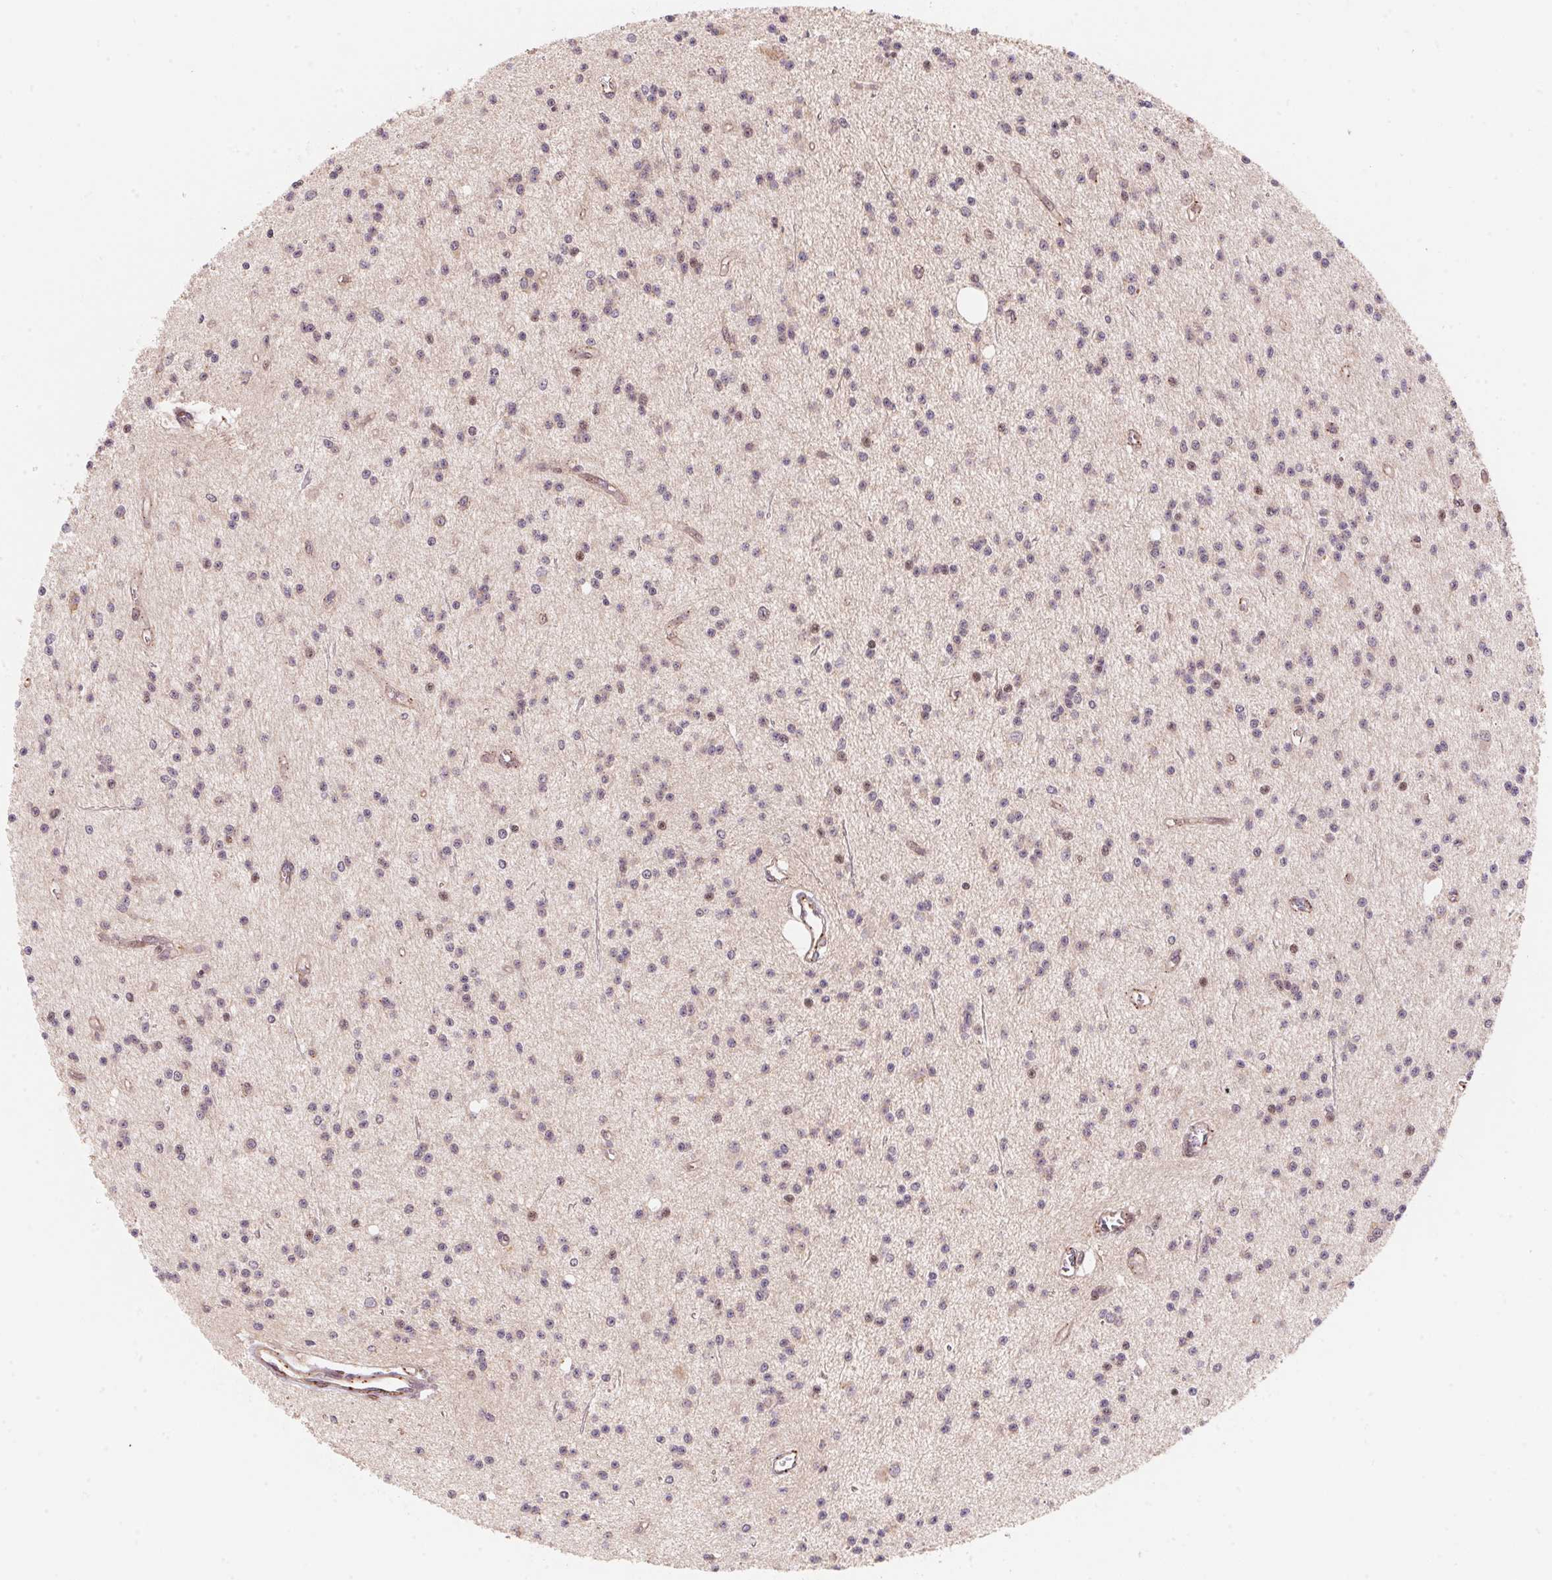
{"staining": {"intensity": "weak", "quantity": "<25%", "location": "cytoplasmic/membranous"}, "tissue": "glioma", "cell_type": "Tumor cells", "image_type": "cancer", "snomed": [{"axis": "morphology", "description": "Glioma, malignant, Low grade"}, {"axis": "topography", "description": "Brain"}], "caption": "Micrograph shows no protein expression in tumor cells of malignant low-grade glioma tissue.", "gene": "TNIP2", "patient": {"sex": "male", "age": 27}}